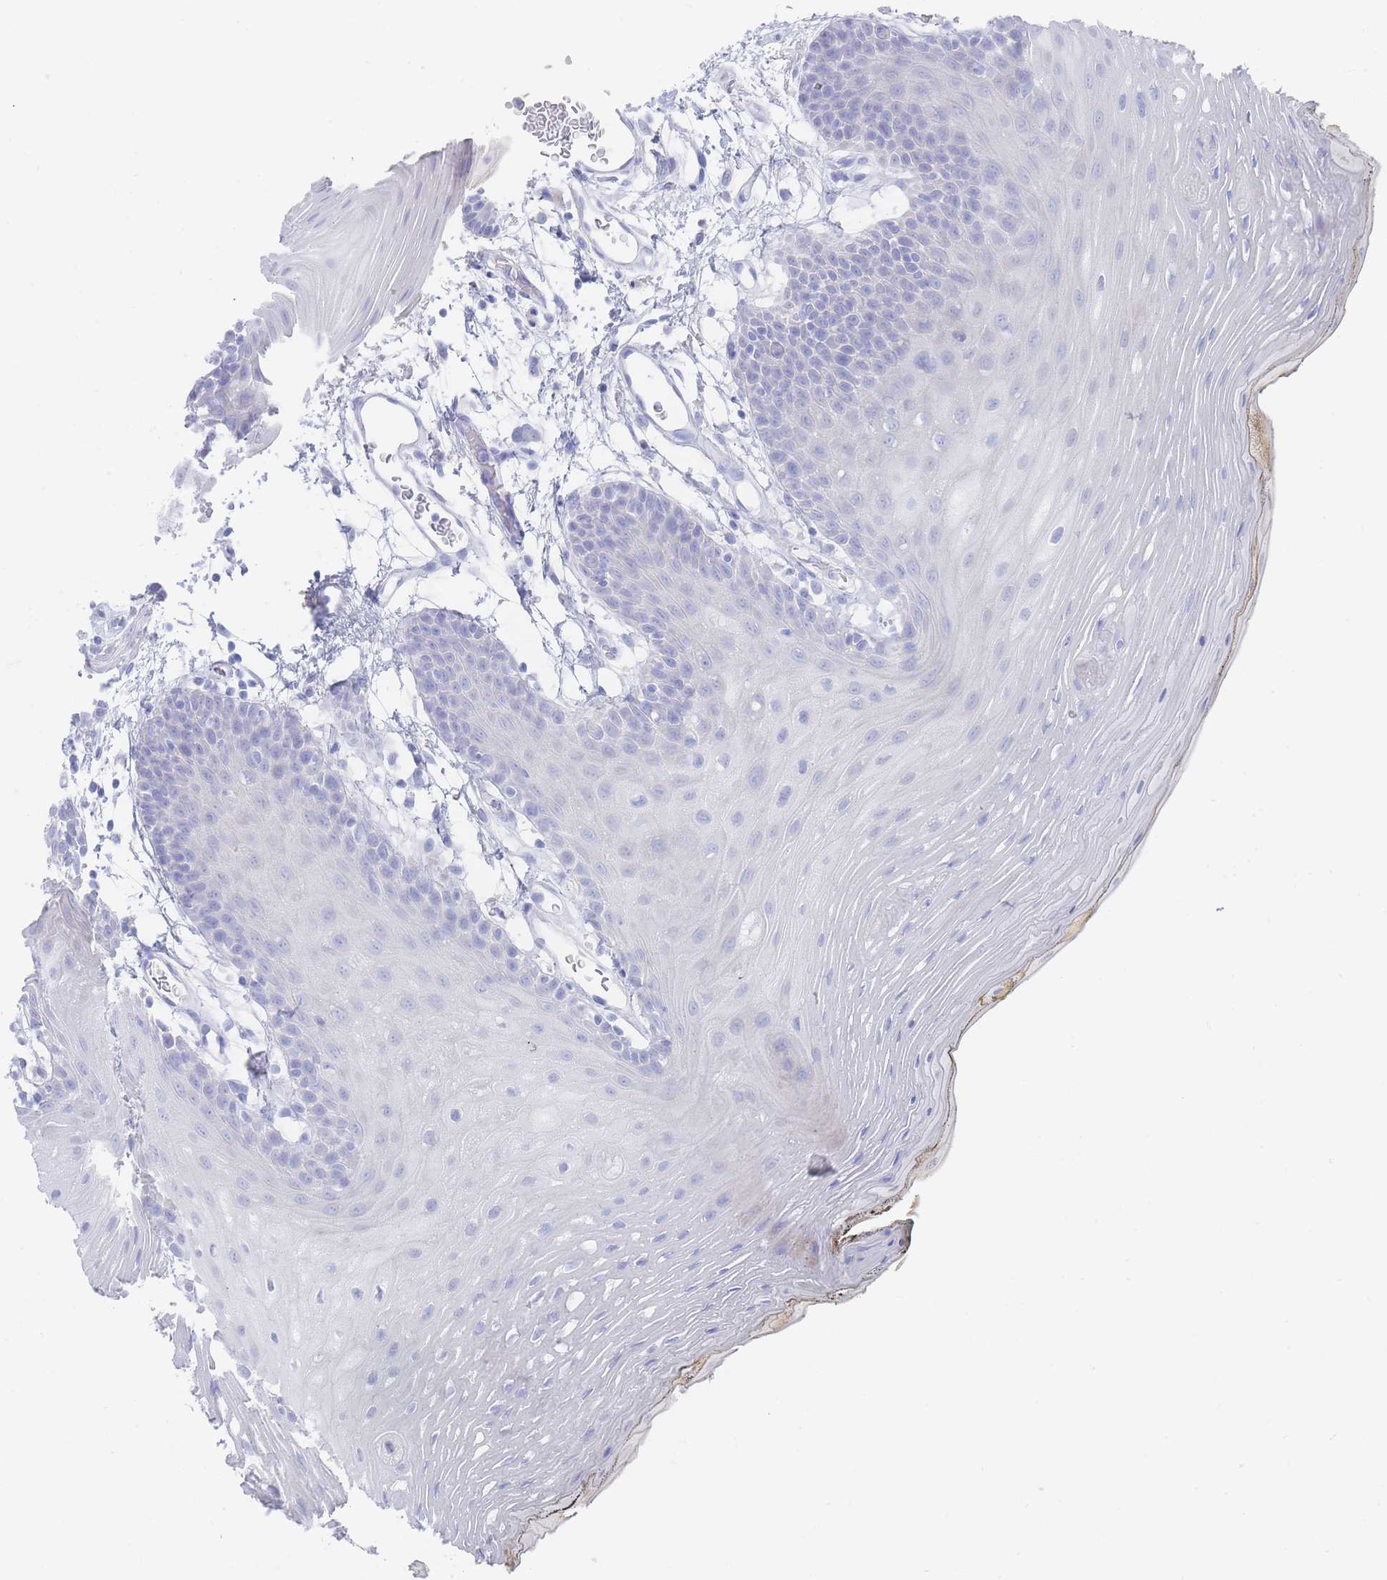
{"staining": {"intensity": "negative", "quantity": "none", "location": "none"}, "tissue": "oral mucosa", "cell_type": "Squamous epithelial cells", "image_type": "normal", "snomed": [{"axis": "morphology", "description": "Normal tissue, NOS"}, {"axis": "topography", "description": "Oral tissue"}, {"axis": "topography", "description": "Tounge, NOS"}], "caption": "A high-resolution image shows immunohistochemistry (IHC) staining of benign oral mucosa, which exhibits no significant expression in squamous epithelial cells.", "gene": "LRRC37A2", "patient": {"sex": "female", "age": 81}}